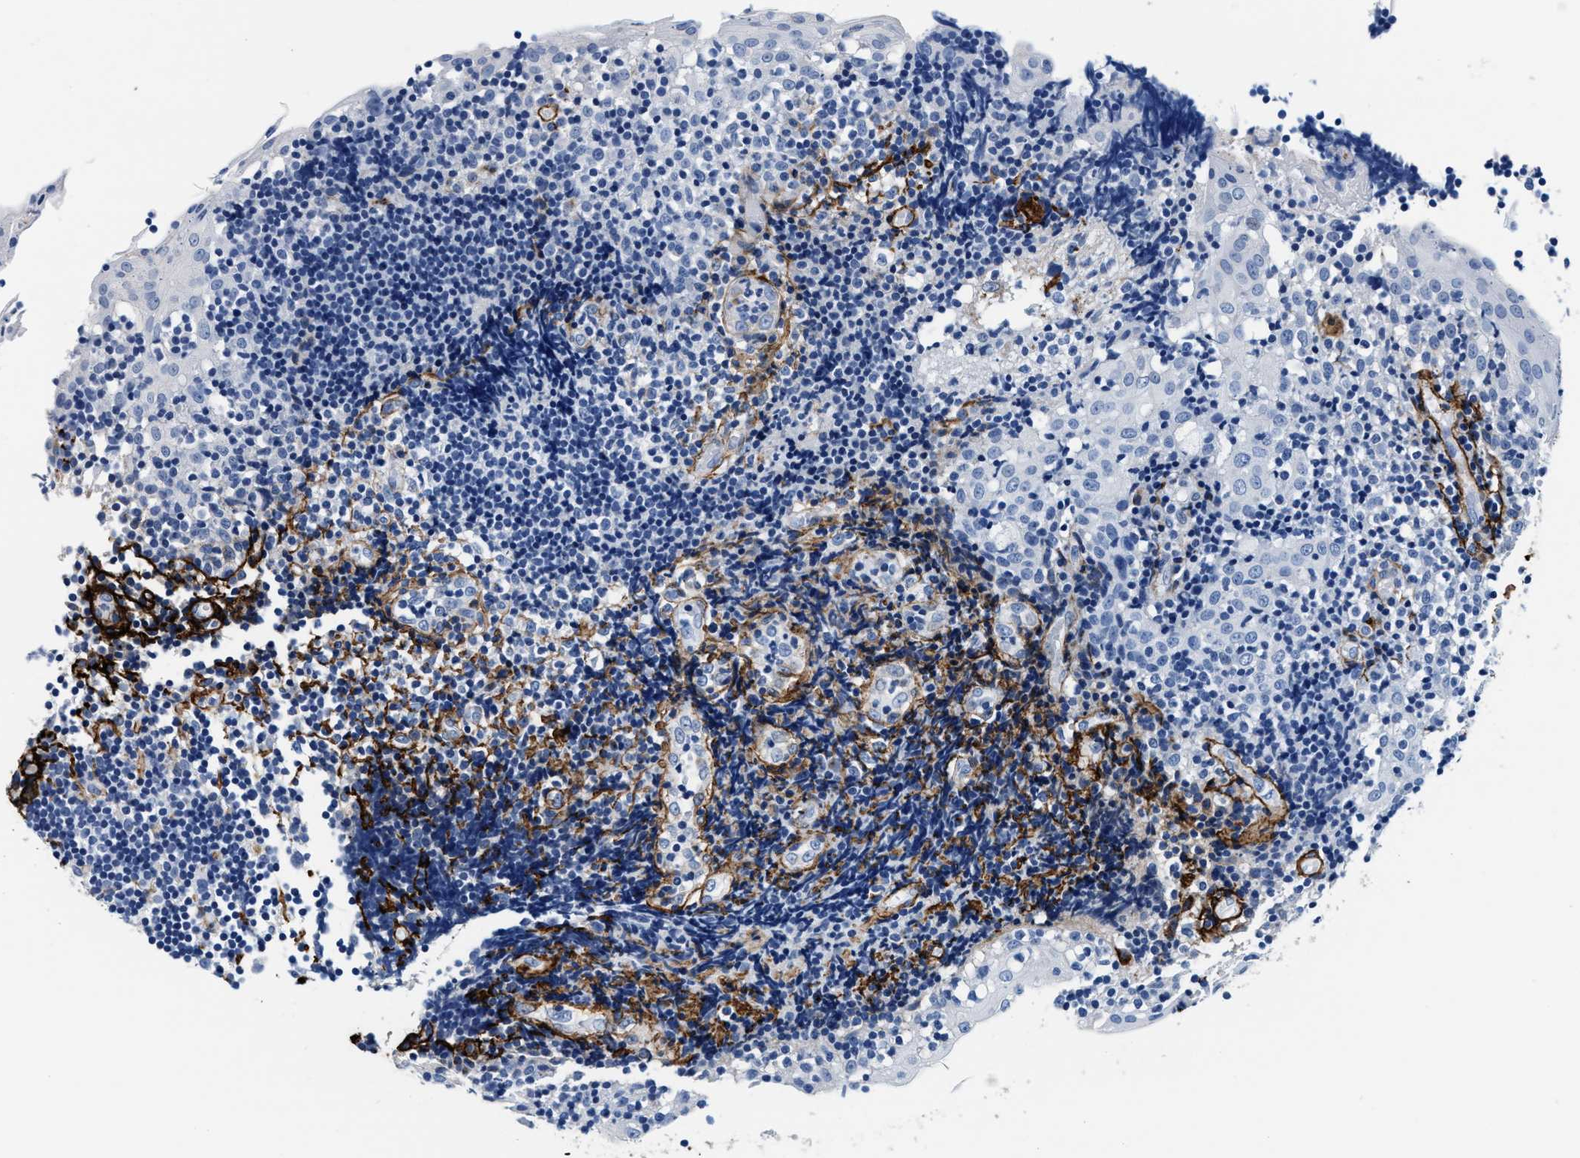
{"staining": {"intensity": "negative", "quantity": "none", "location": "none"}, "tissue": "tonsil", "cell_type": "Germinal center cells", "image_type": "normal", "snomed": [{"axis": "morphology", "description": "Normal tissue, NOS"}, {"axis": "topography", "description": "Tonsil"}], "caption": "Immunohistochemistry (IHC) histopathology image of benign tonsil: tonsil stained with DAB (3,3'-diaminobenzidine) displays no significant protein expression in germinal center cells. The staining was performed using DAB to visualize the protein expression in brown, while the nuclei were stained in blue with hematoxylin (Magnification: 20x).", "gene": "TNR", "patient": {"sex": "female", "age": 40}}